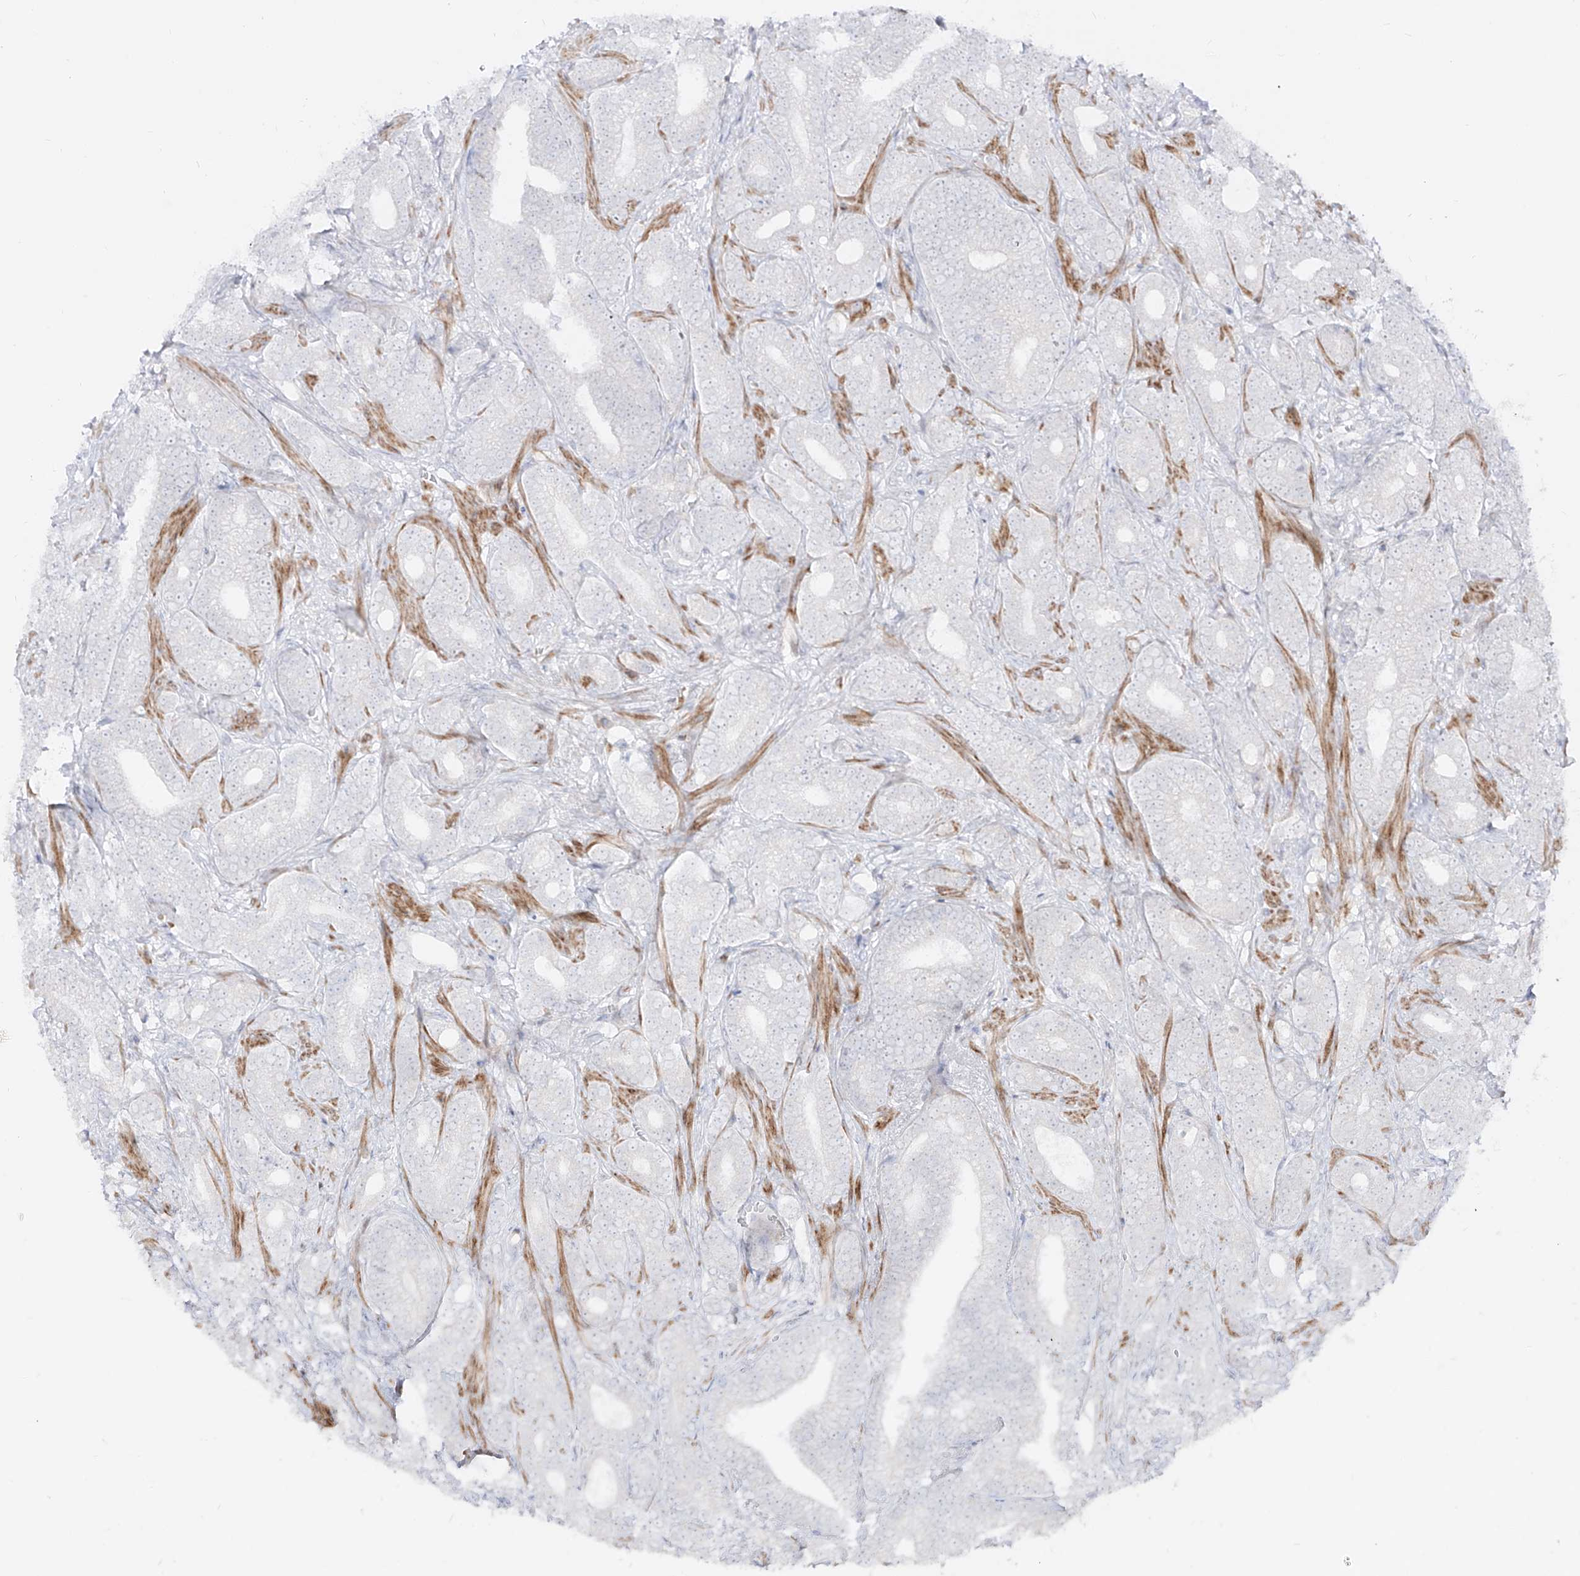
{"staining": {"intensity": "negative", "quantity": "none", "location": "none"}, "tissue": "prostate cancer", "cell_type": "Tumor cells", "image_type": "cancer", "snomed": [{"axis": "morphology", "description": "Adenocarcinoma, High grade"}, {"axis": "topography", "description": "Prostate and seminal vesicle, NOS"}], "caption": "An IHC image of high-grade adenocarcinoma (prostate) is shown. There is no staining in tumor cells of high-grade adenocarcinoma (prostate).", "gene": "ZNF180", "patient": {"sex": "male", "age": 67}}